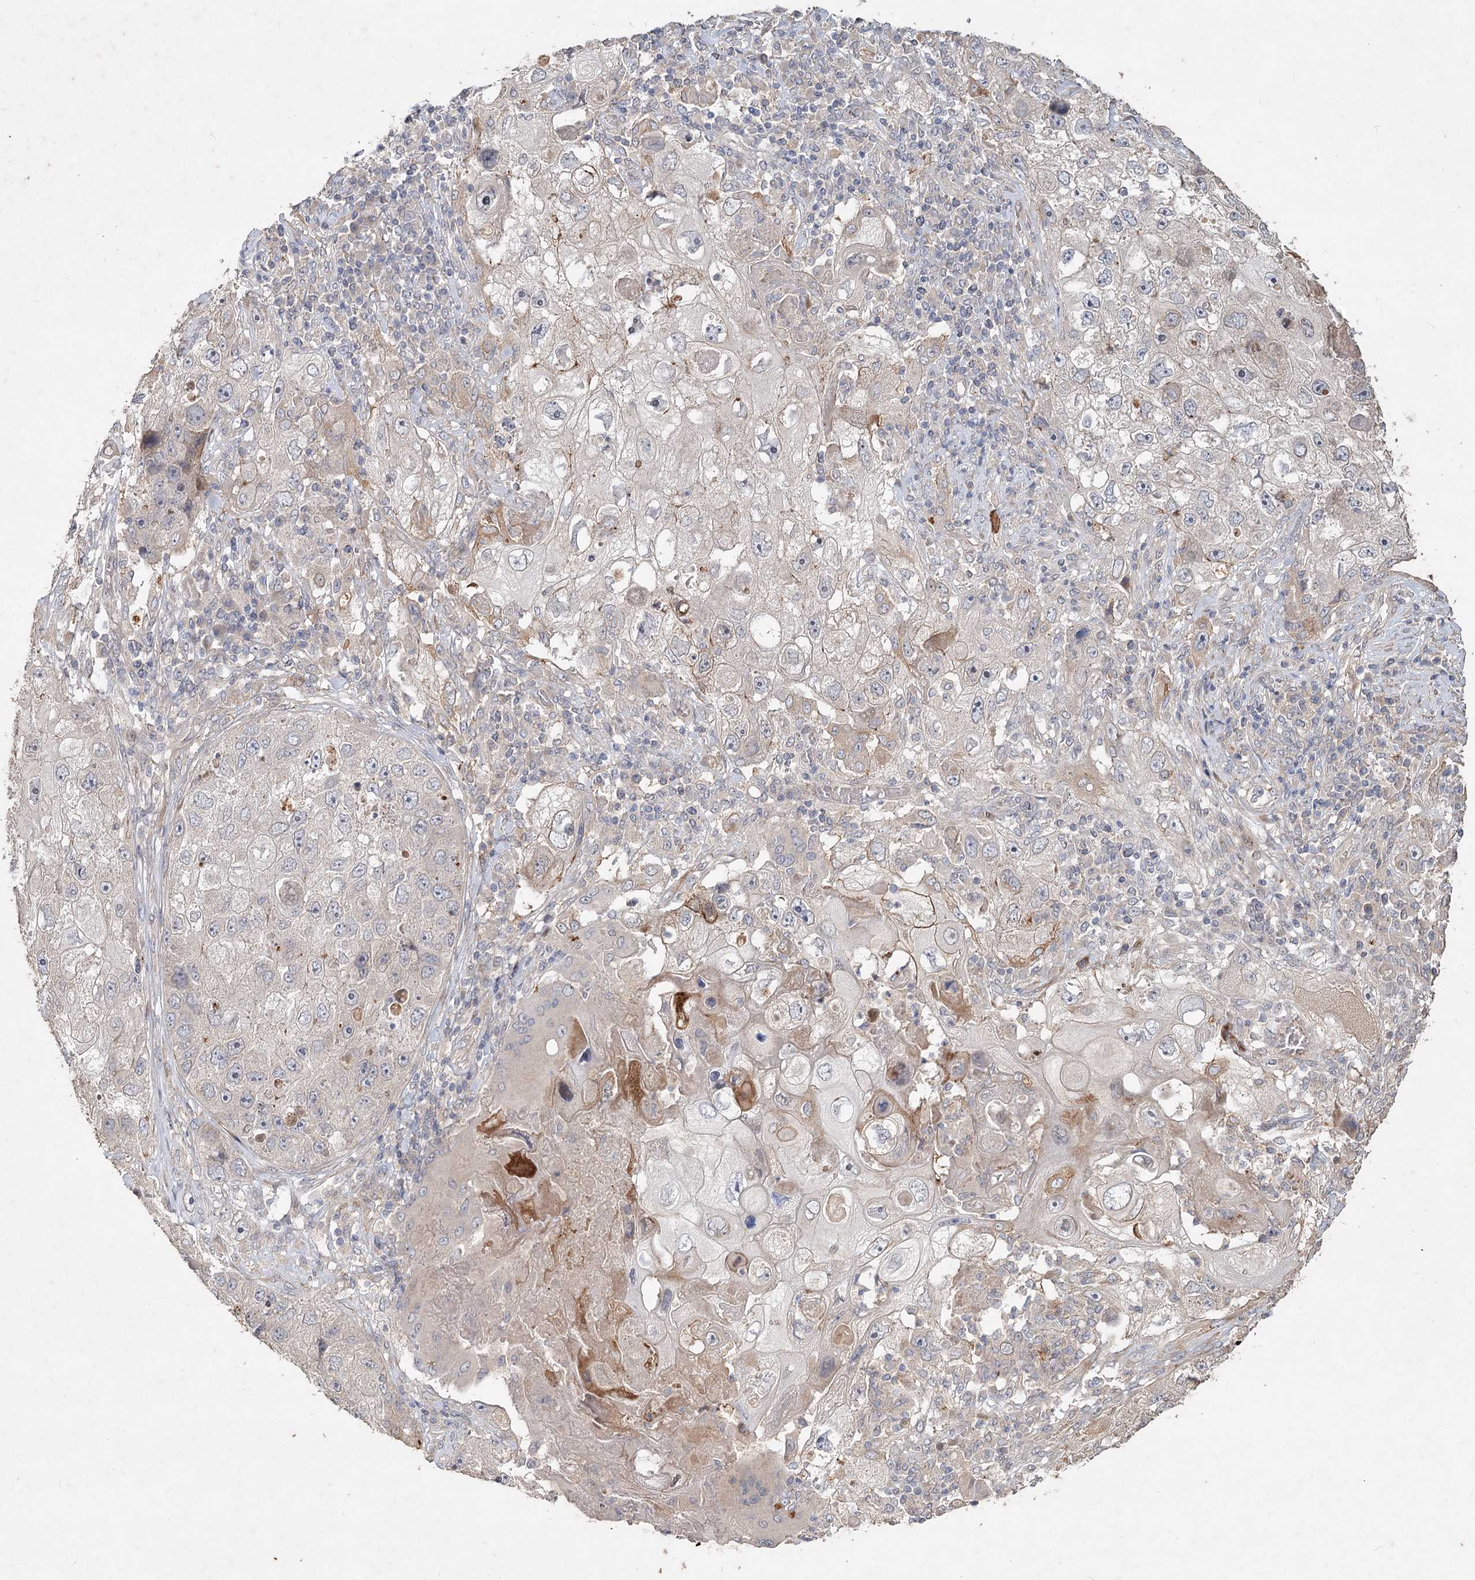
{"staining": {"intensity": "negative", "quantity": "none", "location": "none"}, "tissue": "lung cancer", "cell_type": "Tumor cells", "image_type": "cancer", "snomed": [{"axis": "morphology", "description": "Squamous cell carcinoma, NOS"}, {"axis": "topography", "description": "Lung"}], "caption": "Immunohistochemistry of human lung cancer (squamous cell carcinoma) demonstrates no staining in tumor cells. (DAB (3,3'-diaminobenzidine) immunohistochemistry with hematoxylin counter stain).", "gene": "IRAK1BP1", "patient": {"sex": "male", "age": 61}}